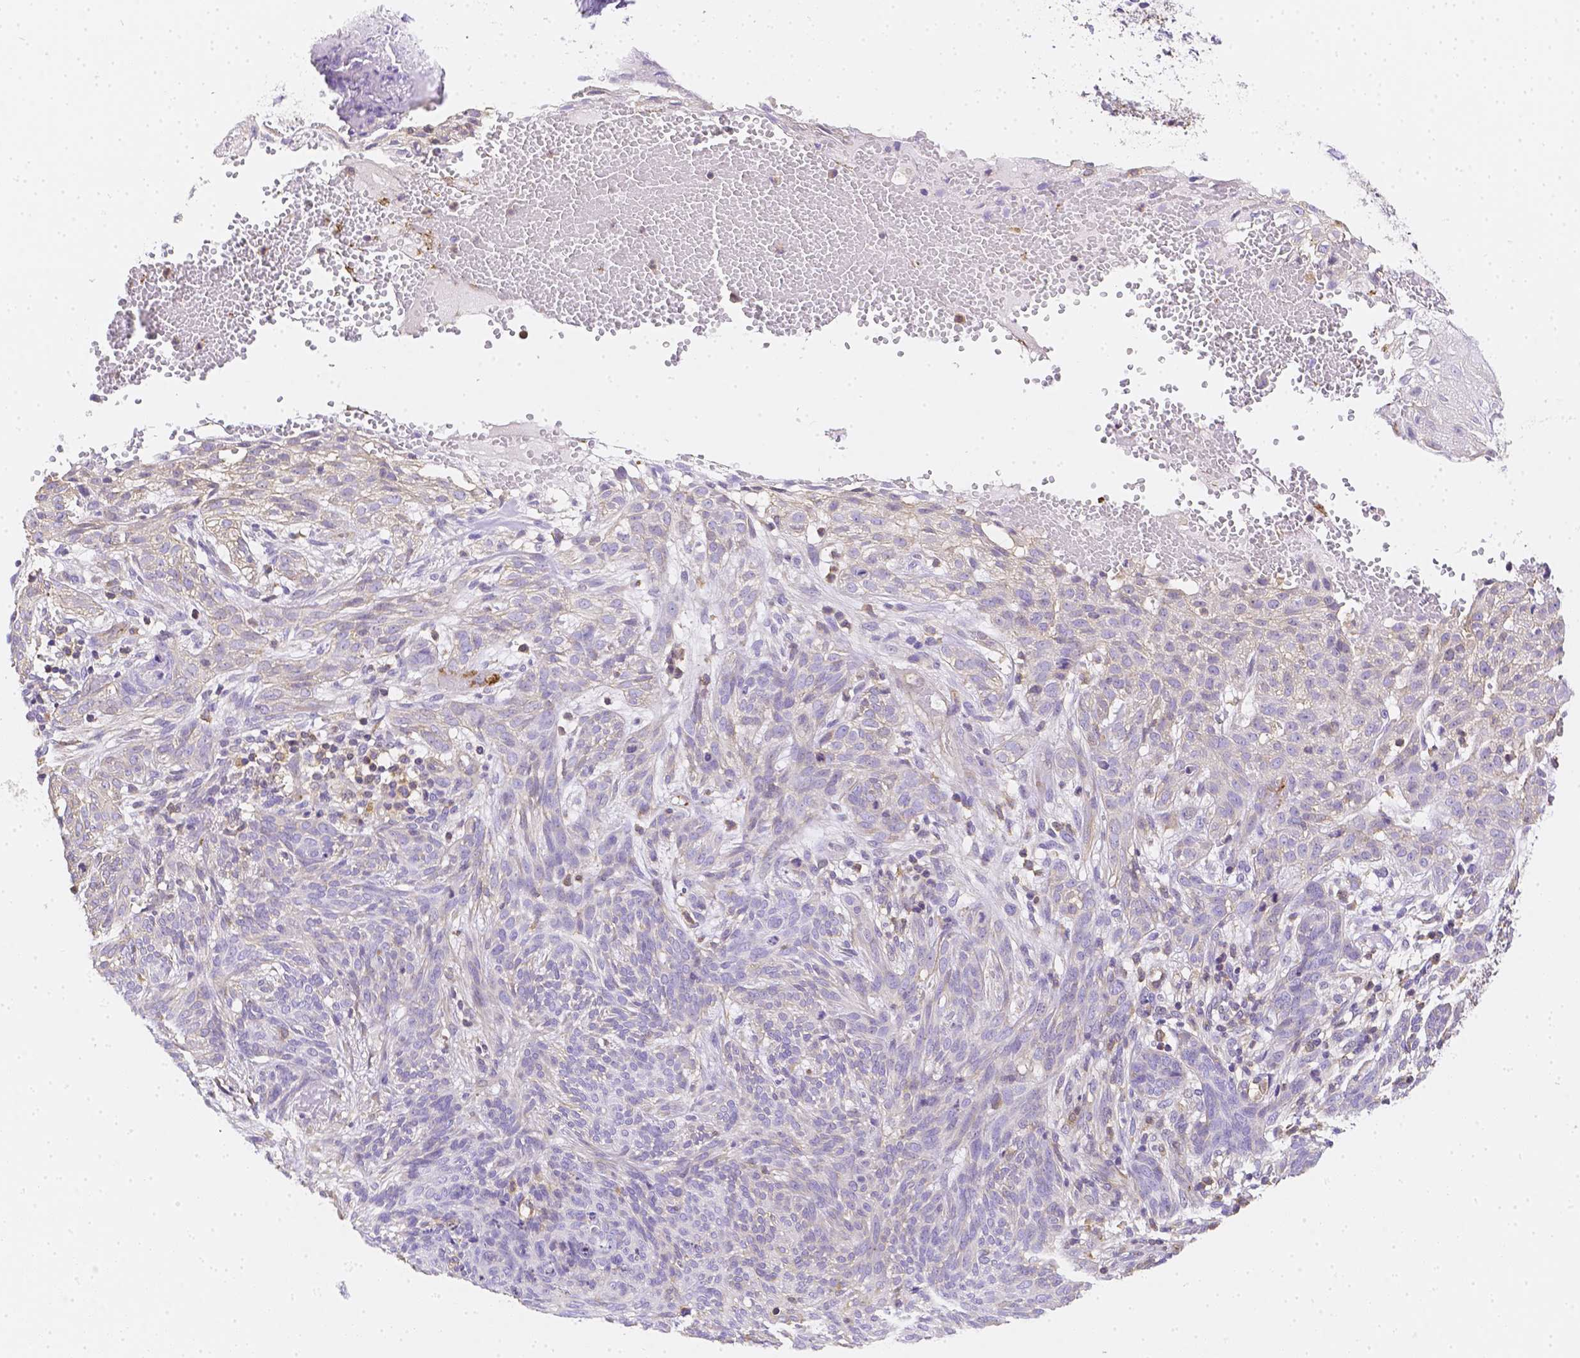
{"staining": {"intensity": "negative", "quantity": "none", "location": "none"}, "tissue": "skin cancer", "cell_type": "Tumor cells", "image_type": "cancer", "snomed": [{"axis": "morphology", "description": "Basal cell carcinoma"}, {"axis": "topography", "description": "Skin"}], "caption": "There is no significant staining in tumor cells of skin cancer.", "gene": "ASAH2", "patient": {"sex": "male", "age": 84}}